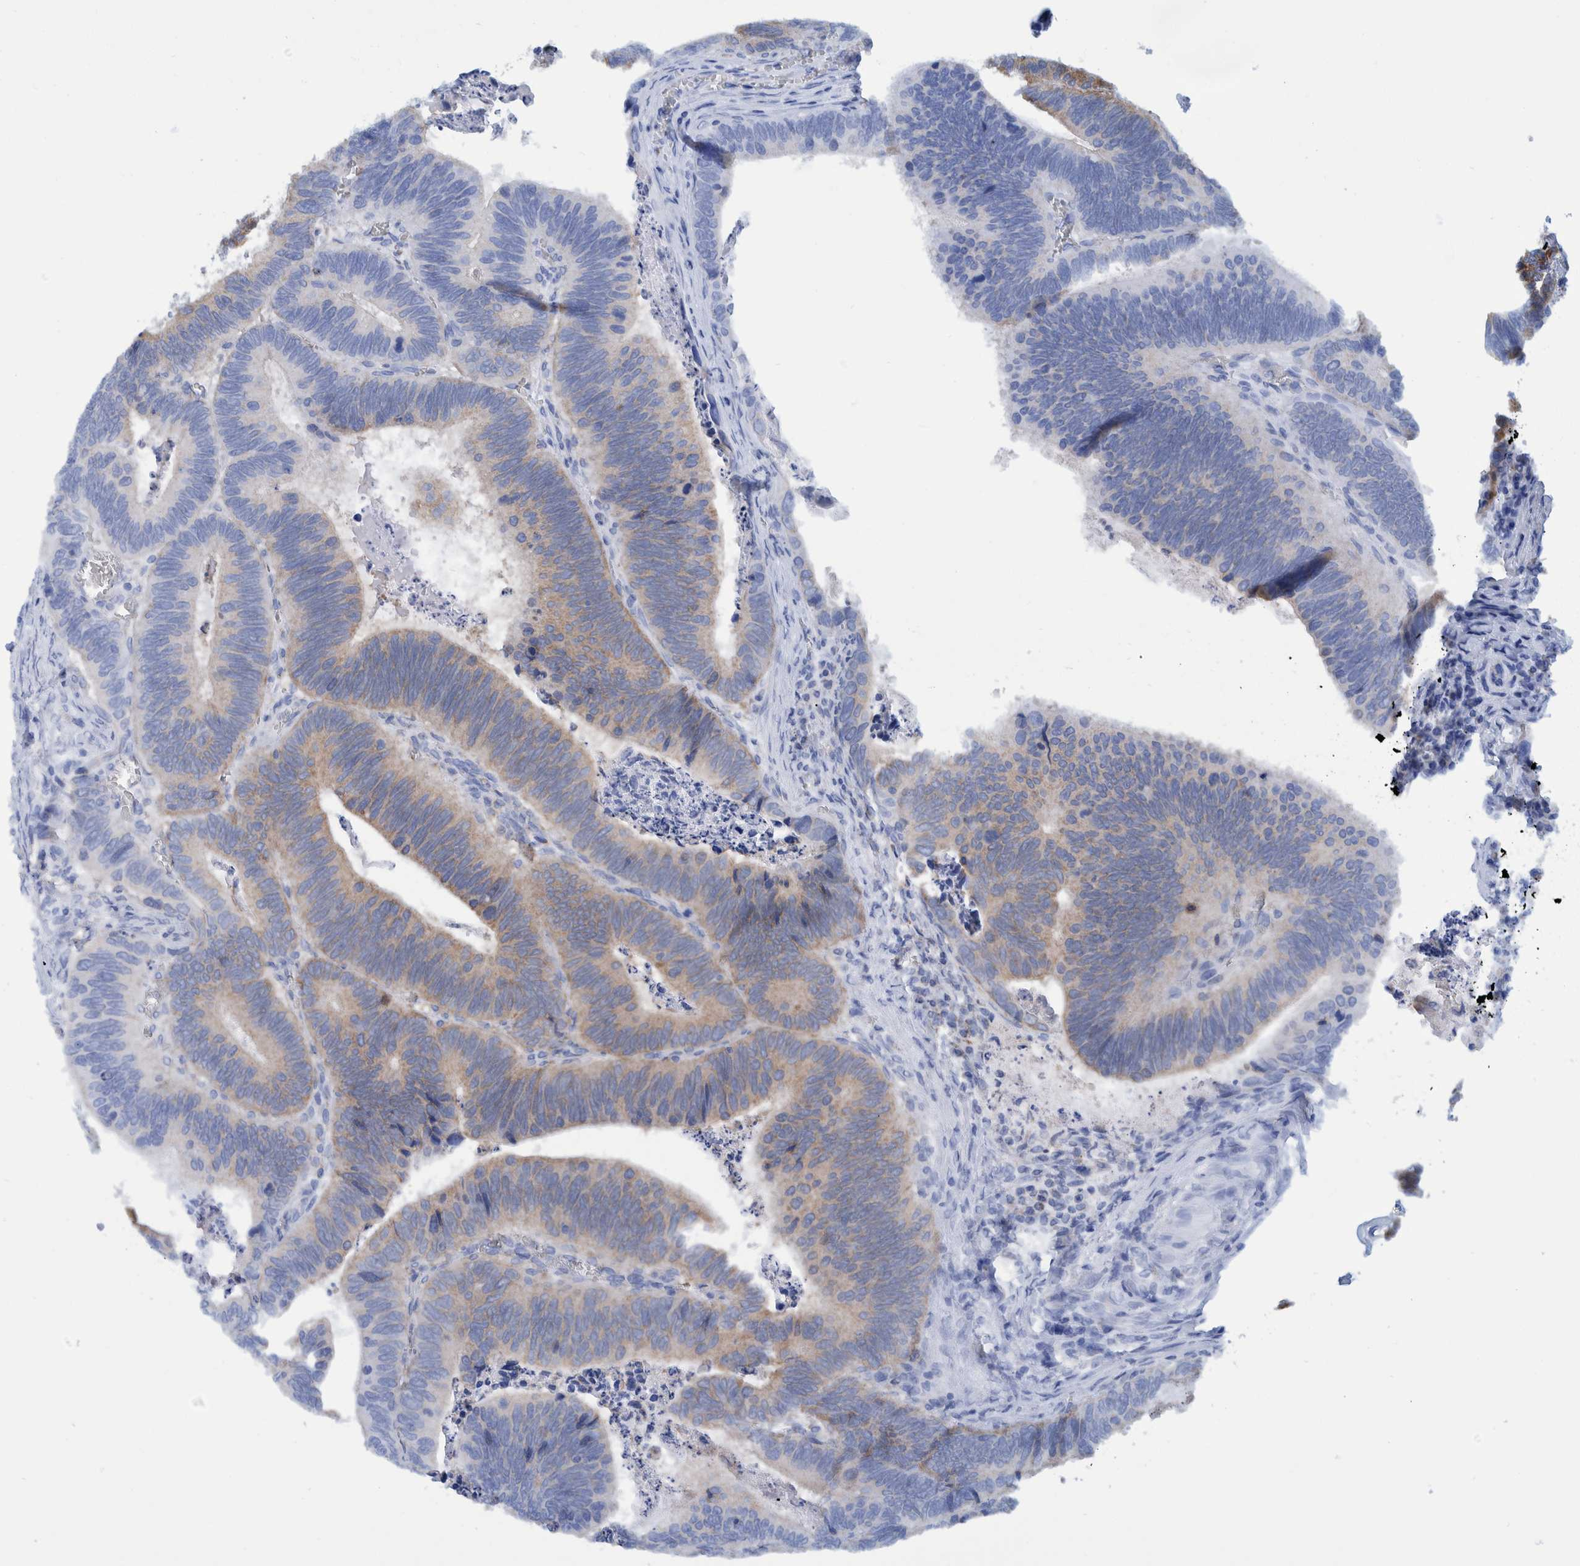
{"staining": {"intensity": "weak", "quantity": "<25%", "location": "cytoplasmic/membranous"}, "tissue": "colorectal cancer", "cell_type": "Tumor cells", "image_type": "cancer", "snomed": [{"axis": "morphology", "description": "Inflammation, NOS"}, {"axis": "morphology", "description": "Adenocarcinoma, NOS"}, {"axis": "topography", "description": "Colon"}], "caption": "Immunohistochemistry photomicrograph of human colorectal cancer (adenocarcinoma) stained for a protein (brown), which exhibits no positivity in tumor cells. Nuclei are stained in blue.", "gene": "BZW2", "patient": {"sex": "male", "age": 72}}